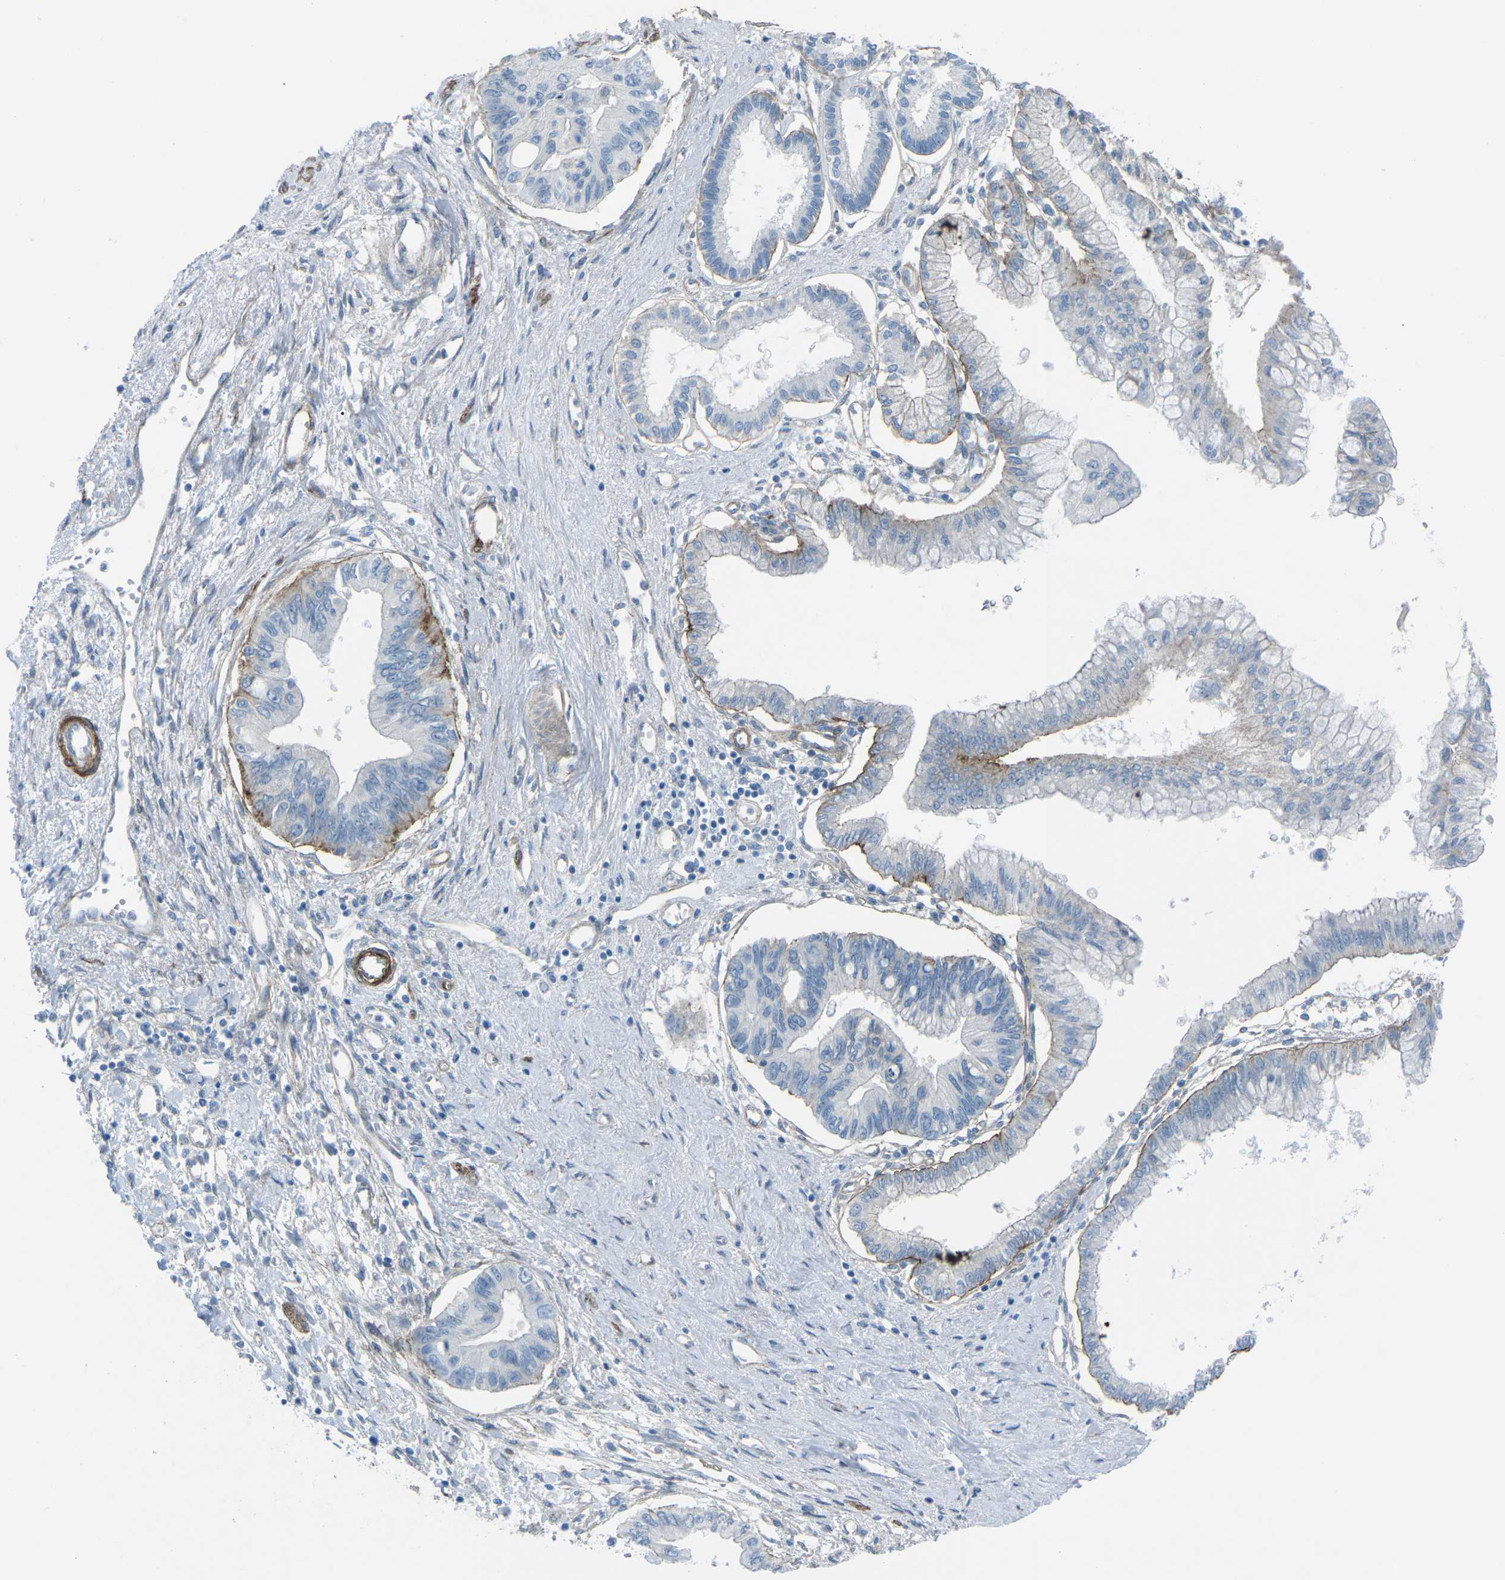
{"staining": {"intensity": "negative", "quantity": "none", "location": "none"}, "tissue": "pancreatic cancer", "cell_type": "Tumor cells", "image_type": "cancer", "snomed": [{"axis": "morphology", "description": "Adenocarcinoma, NOS"}, {"axis": "topography", "description": "Pancreas"}], "caption": "Immunohistochemistry image of neoplastic tissue: human pancreatic cancer (adenocarcinoma) stained with DAB (3,3'-diaminobenzidine) demonstrates no significant protein positivity in tumor cells. (DAB (3,3'-diaminobenzidine) IHC with hematoxylin counter stain).", "gene": "UTRN", "patient": {"sex": "female", "age": 77}}